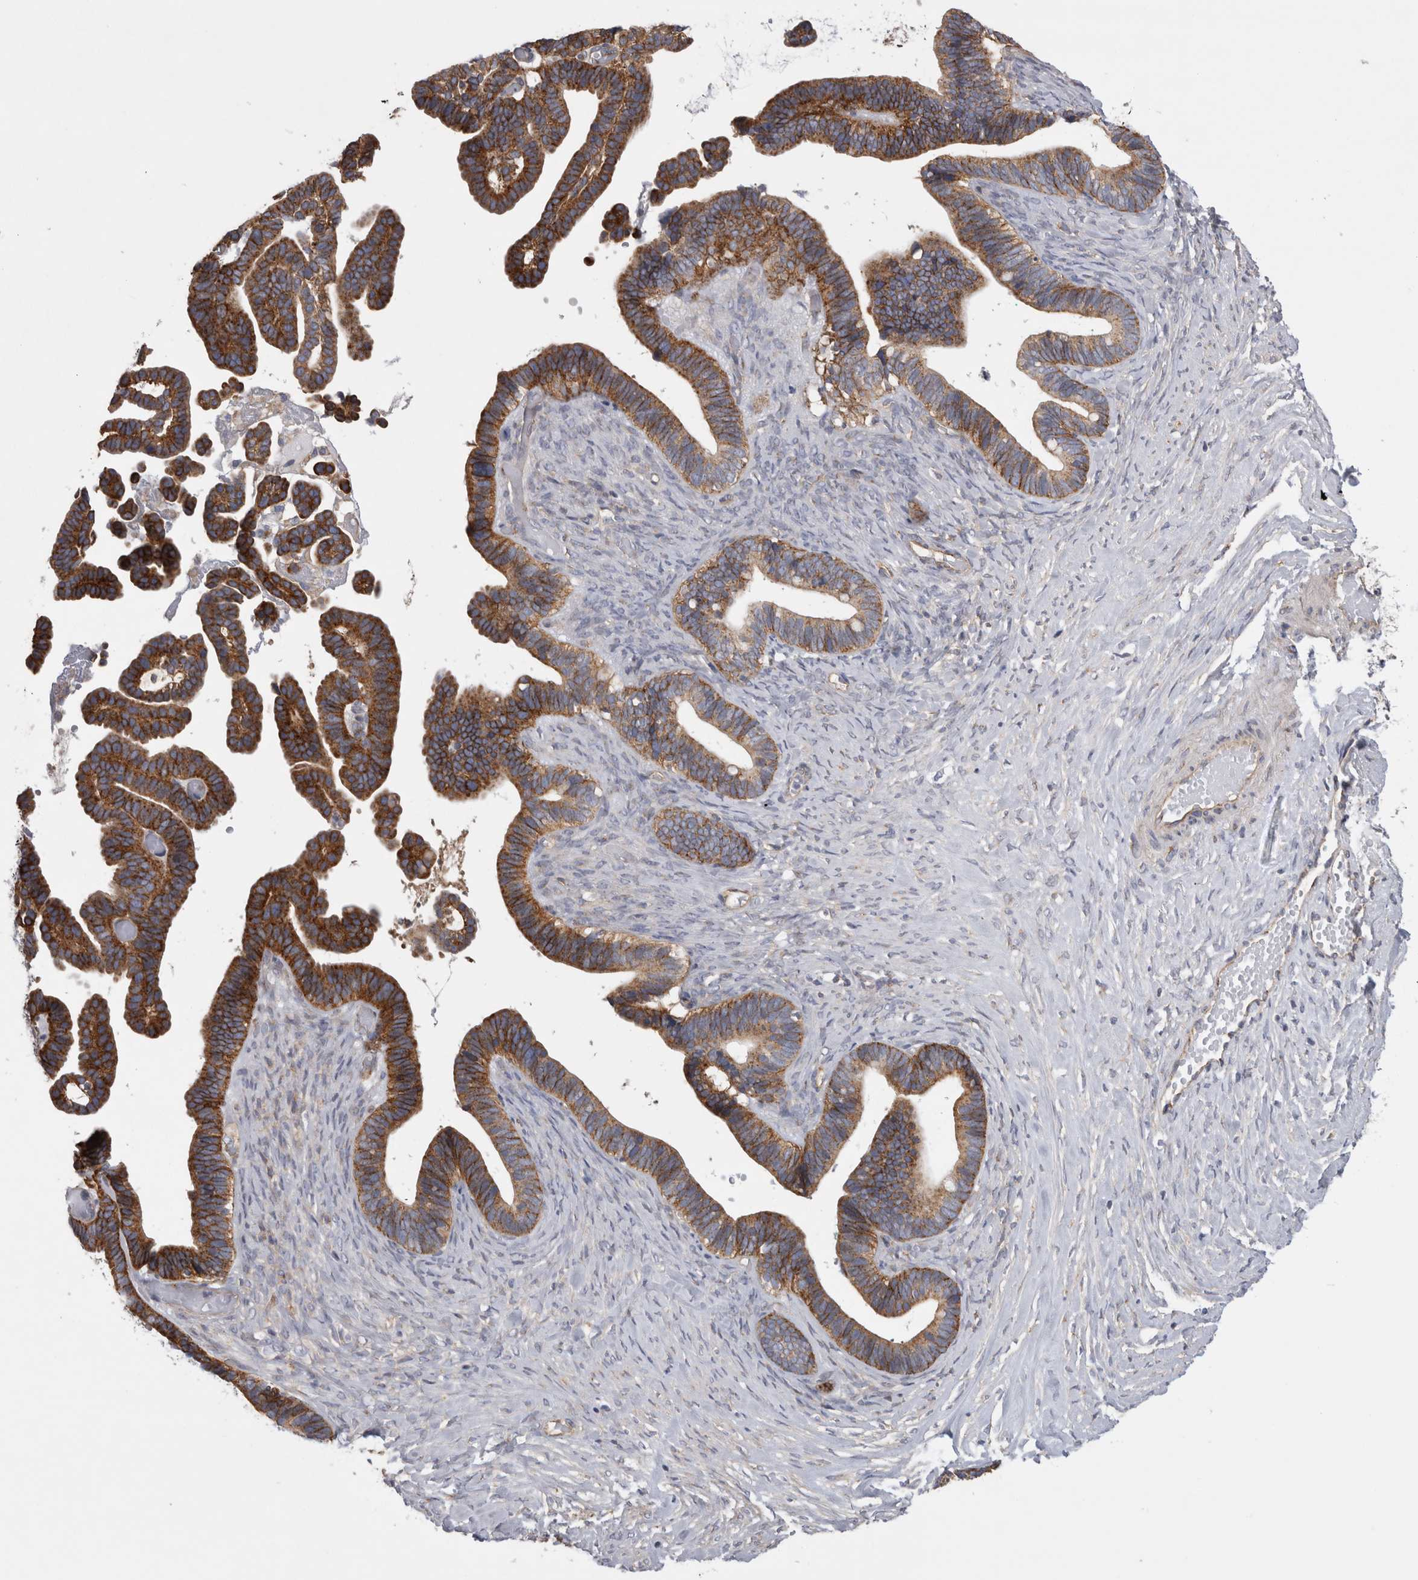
{"staining": {"intensity": "strong", "quantity": ">75%", "location": "cytoplasmic/membranous"}, "tissue": "ovarian cancer", "cell_type": "Tumor cells", "image_type": "cancer", "snomed": [{"axis": "morphology", "description": "Cystadenocarcinoma, serous, NOS"}, {"axis": "topography", "description": "Ovary"}], "caption": "Serous cystadenocarcinoma (ovarian) stained for a protein reveals strong cytoplasmic/membranous positivity in tumor cells. The staining was performed using DAB (3,3'-diaminobenzidine) to visualize the protein expression in brown, while the nuclei were stained in blue with hematoxylin (Magnification: 20x).", "gene": "ATXN3", "patient": {"sex": "female", "age": 56}}